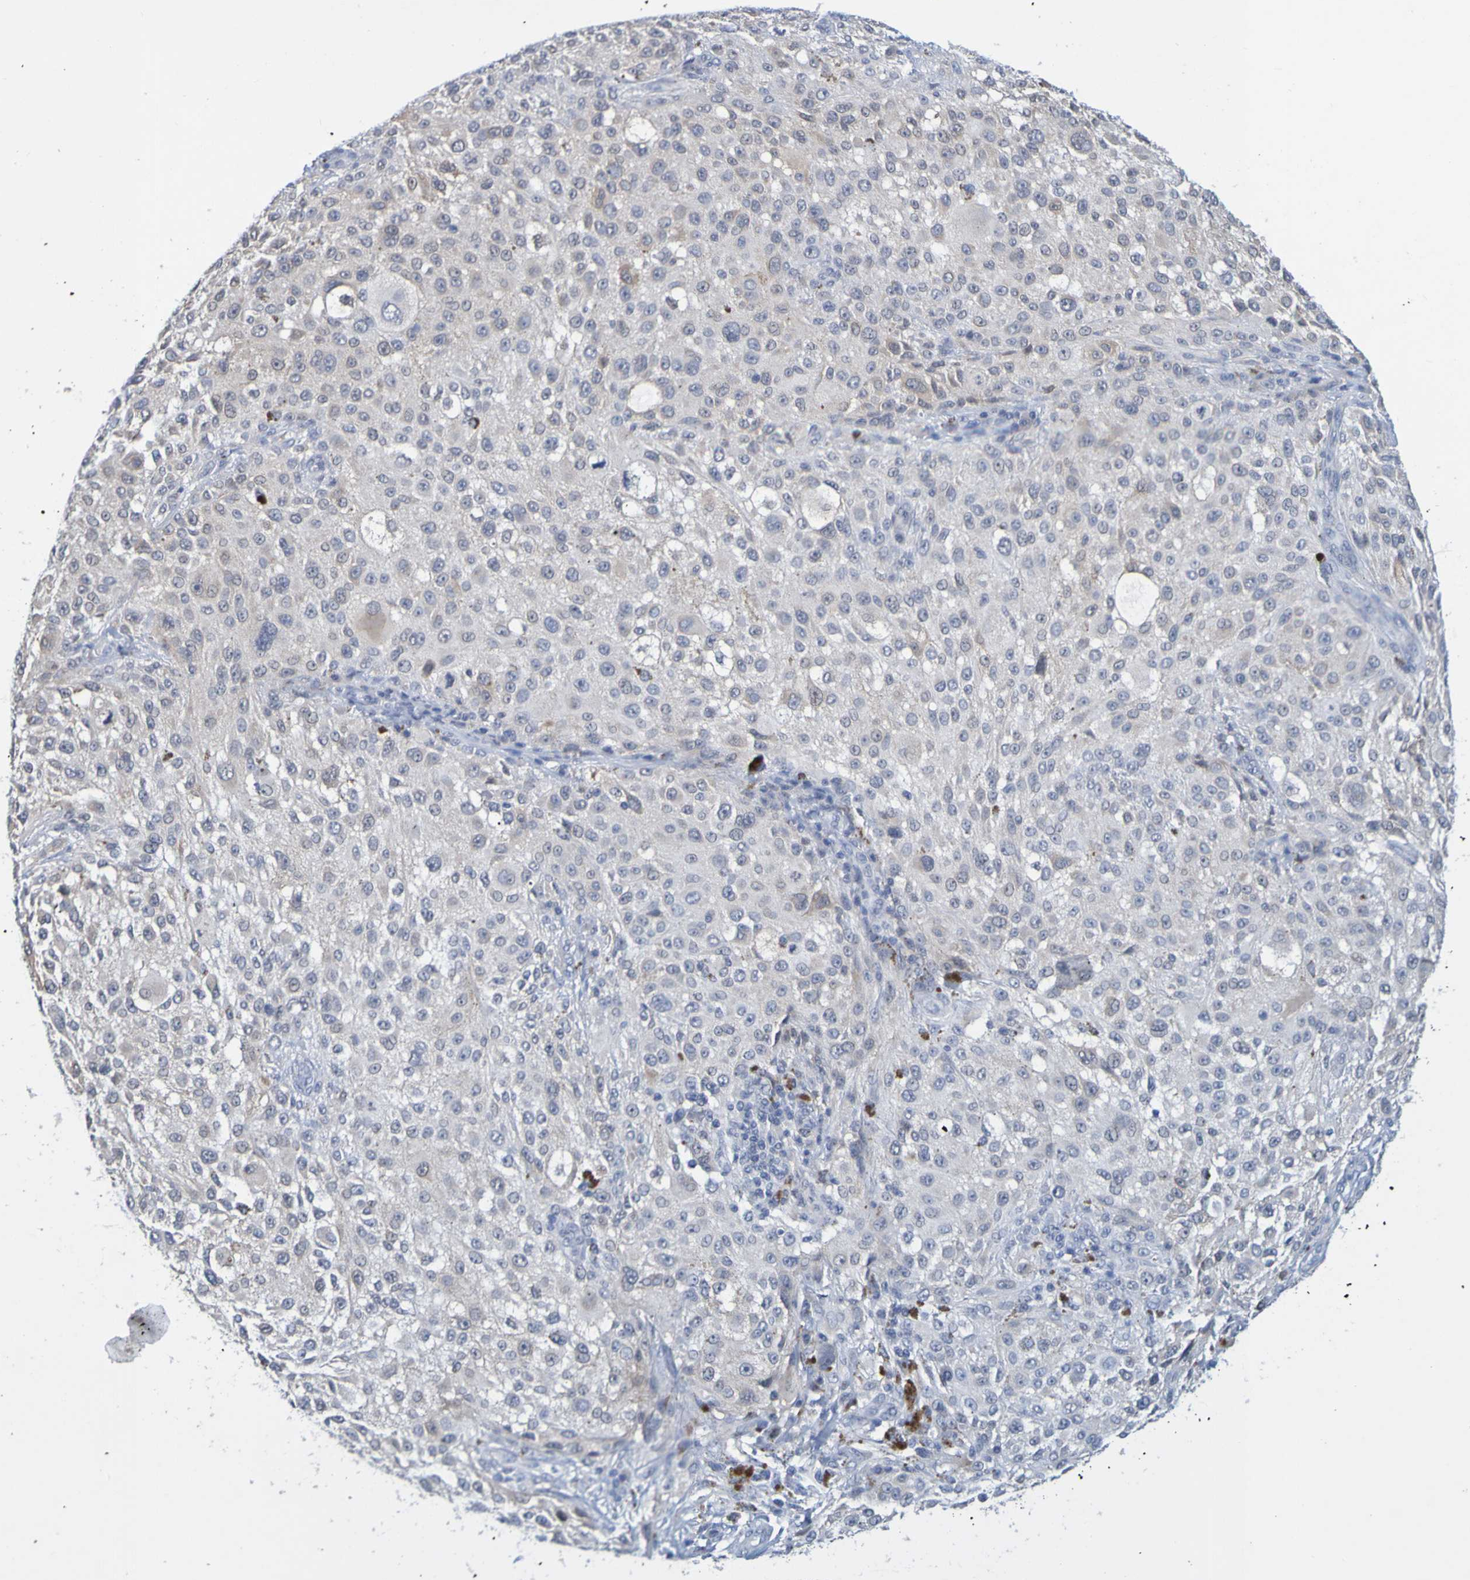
{"staining": {"intensity": "weak", "quantity": "<25%", "location": "cytoplasmic/membranous"}, "tissue": "melanoma", "cell_type": "Tumor cells", "image_type": "cancer", "snomed": [{"axis": "morphology", "description": "Necrosis, NOS"}, {"axis": "morphology", "description": "Malignant melanoma, NOS"}, {"axis": "topography", "description": "Skin"}], "caption": "There is no significant staining in tumor cells of melanoma. The staining is performed using DAB brown chromogen with nuclei counter-stained in using hematoxylin.", "gene": "ENDOU", "patient": {"sex": "female", "age": 87}}